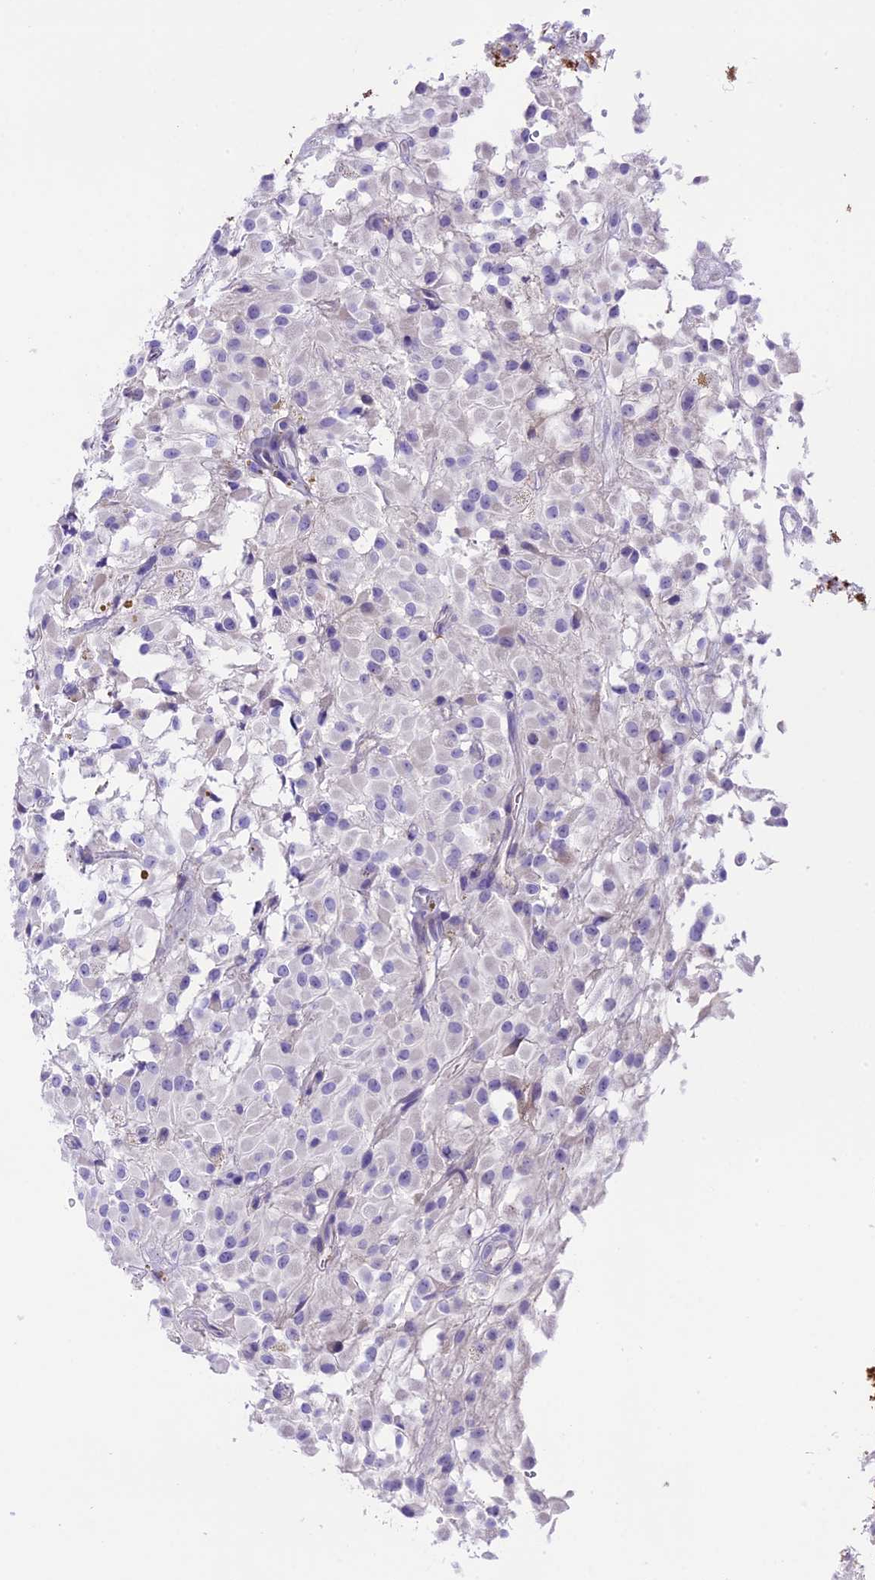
{"staining": {"intensity": "negative", "quantity": "none", "location": "none"}, "tissue": "glioma", "cell_type": "Tumor cells", "image_type": "cancer", "snomed": [{"axis": "morphology", "description": "Glioma, malignant, High grade"}, {"axis": "topography", "description": "Brain"}], "caption": "High magnification brightfield microscopy of glioma stained with DAB (brown) and counterstained with hematoxylin (blue): tumor cells show no significant expression.", "gene": "PRR15", "patient": {"sex": "female", "age": 59}}